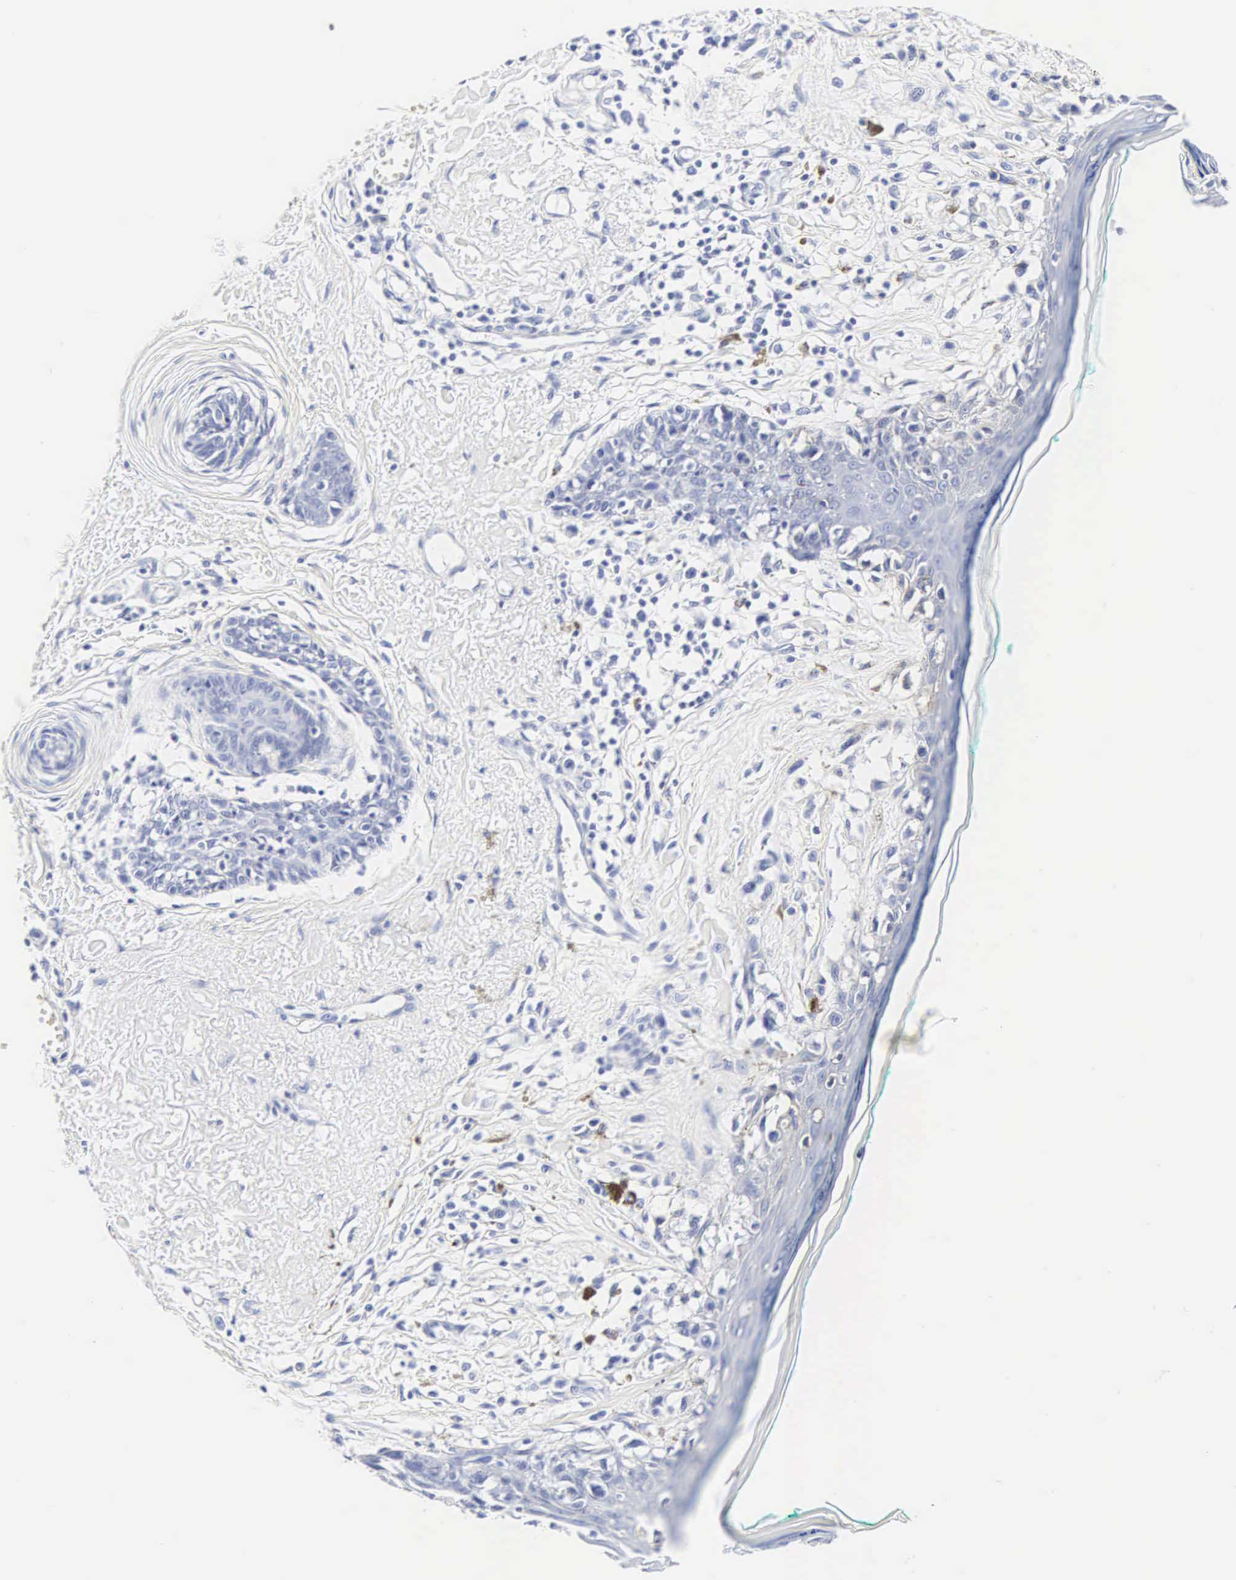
{"staining": {"intensity": "negative", "quantity": "none", "location": "none"}, "tissue": "melanoma", "cell_type": "Tumor cells", "image_type": "cancer", "snomed": [{"axis": "morphology", "description": "Malignant melanoma, NOS"}, {"axis": "topography", "description": "Skin"}], "caption": "High power microscopy photomicrograph of an immunohistochemistry histopathology image of melanoma, revealing no significant expression in tumor cells. (DAB IHC visualized using brightfield microscopy, high magnification).", "gene": "INS", "patient": {"sex": "male", "age": 80}}